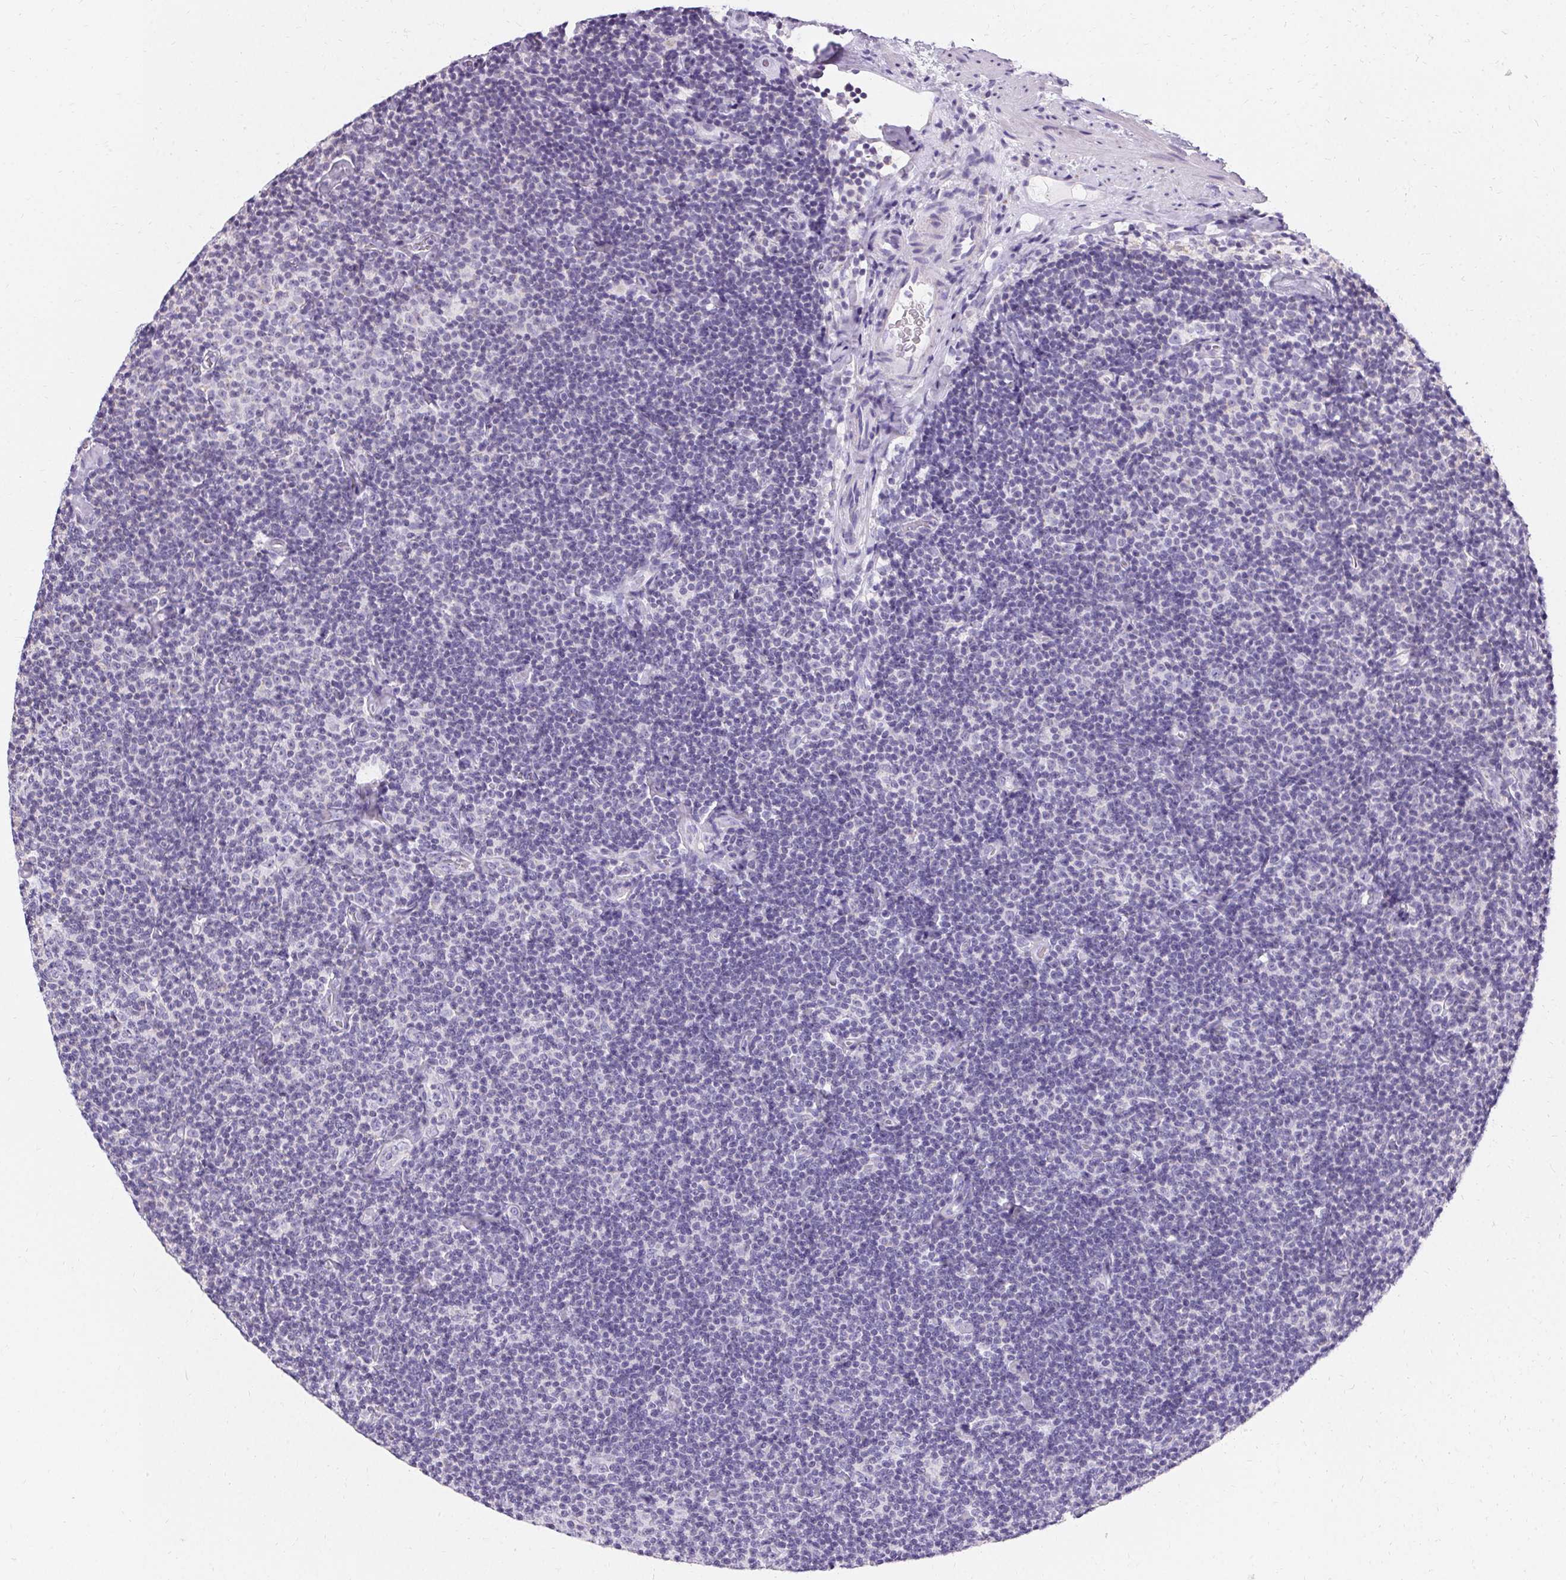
{"staining": {"intensity": "negative", "quantity": "none", "location": "none"}, "tissue": "lymphoma", "cell_type": "Tumor cells", "image_type": "cancer", "snomed": [{"axis": "morphology", "description": "Malignant lymphoma, non-Hodgkin's type, Low grade"}, {"axis": "topography", "description": "Lymph node"}], "caption": "Tumor cells are negative for protein expression in human low-grade malignant lymphoma, non-Hodgkin's type.", "gene": "ASGR2", "patient": {"sex": "male", "age": 81}}